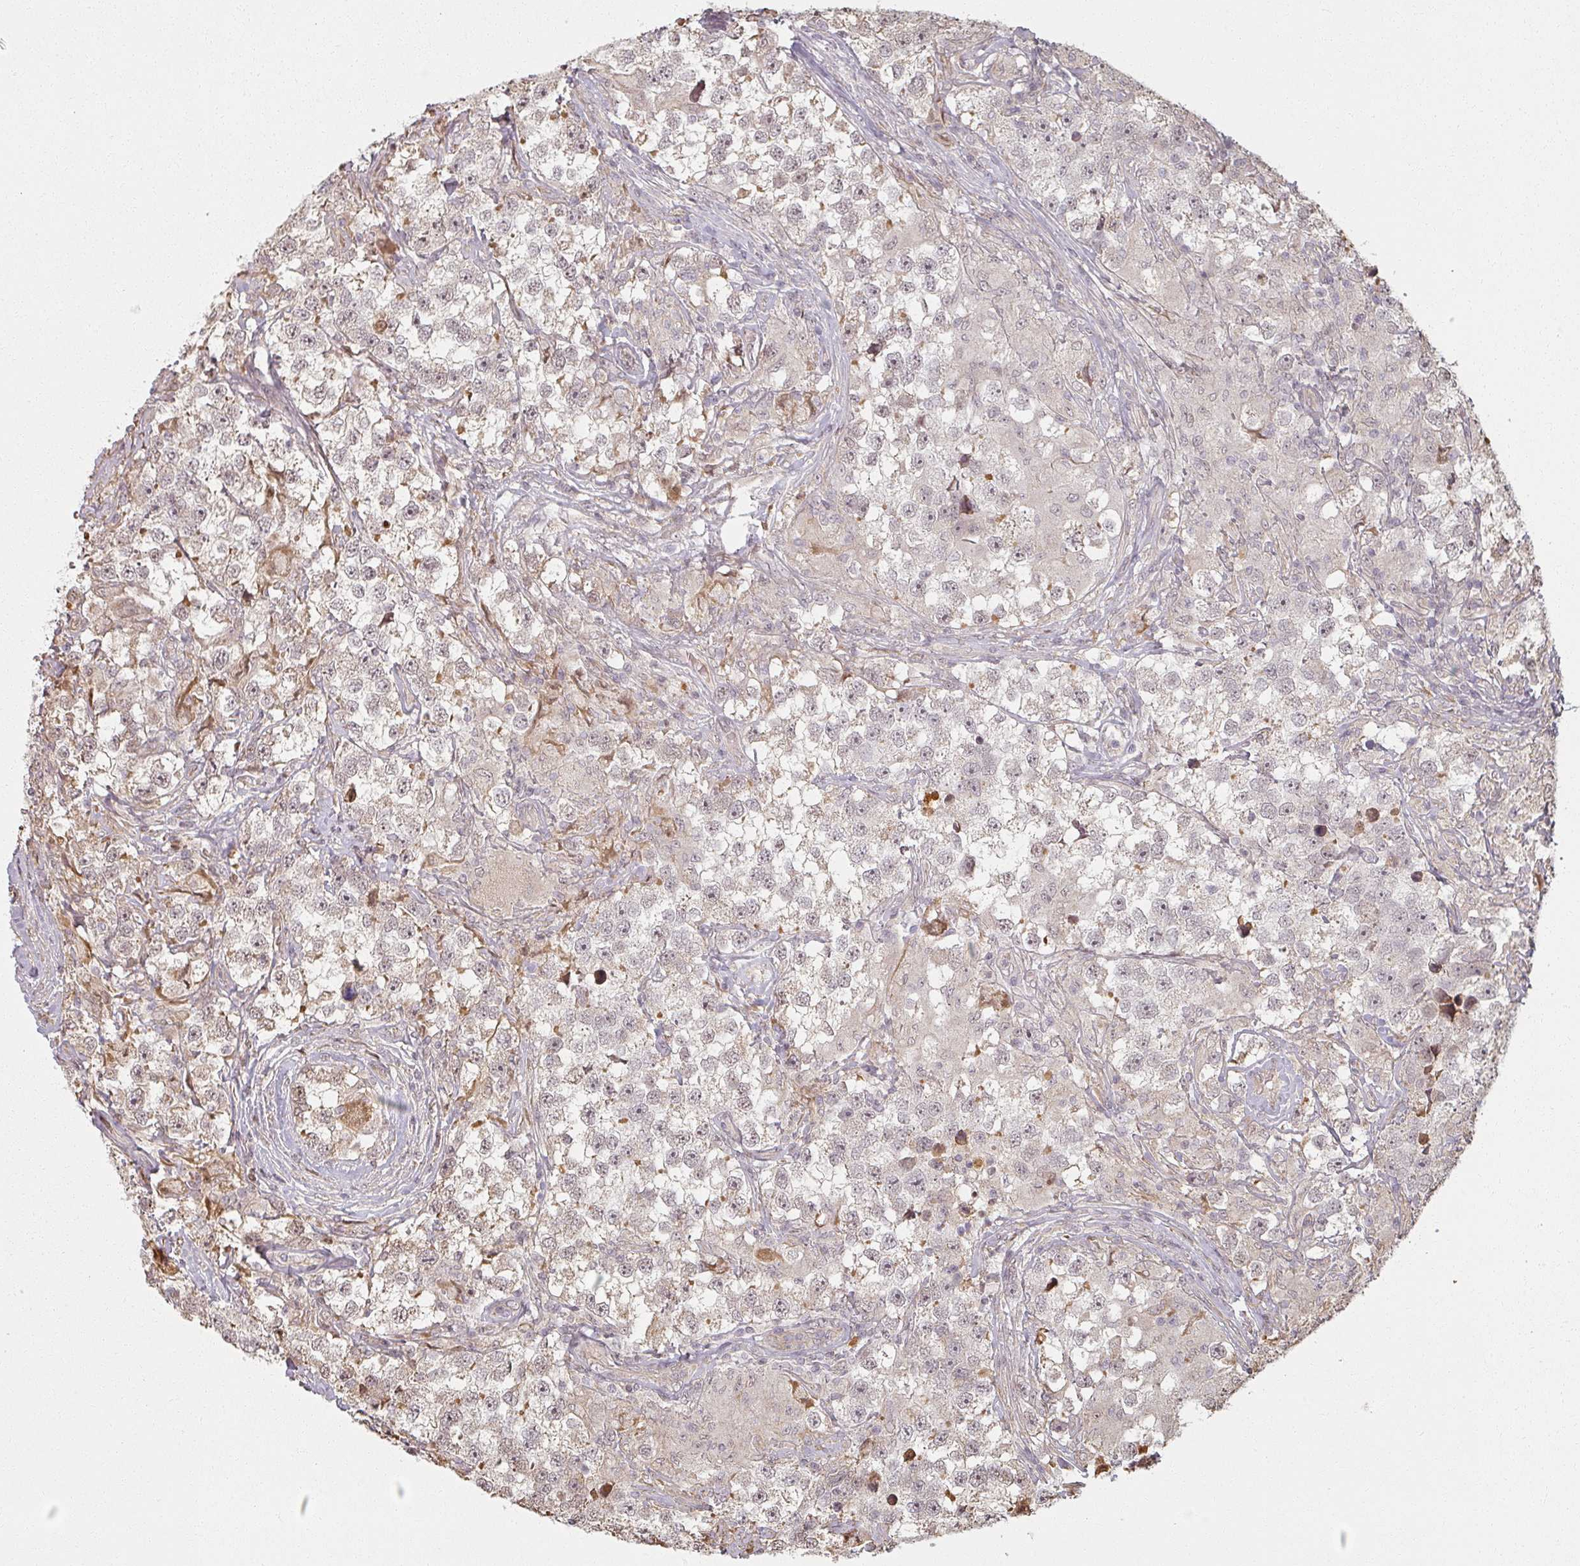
{"staining": {"intensity": "weak", "quantity": "<25%", "location": "cytoplasmic/membranous,nuclear"}, "tissue": "testis cancer", "cell_type": "Tumor cells", "image_type": "cancer", "snomed": [{"axis": "morphology", "description": "Seminoma, NOS"}, {"axis": "topography", "description": "Testis"}], "caption": "Immunohistochemistry (IHC) image of testis cancer stained for a protein (brown), which exhibits no expression in tumor cells.", "gene": "MED19", "patient": {"sex": "male", "age": 46}}